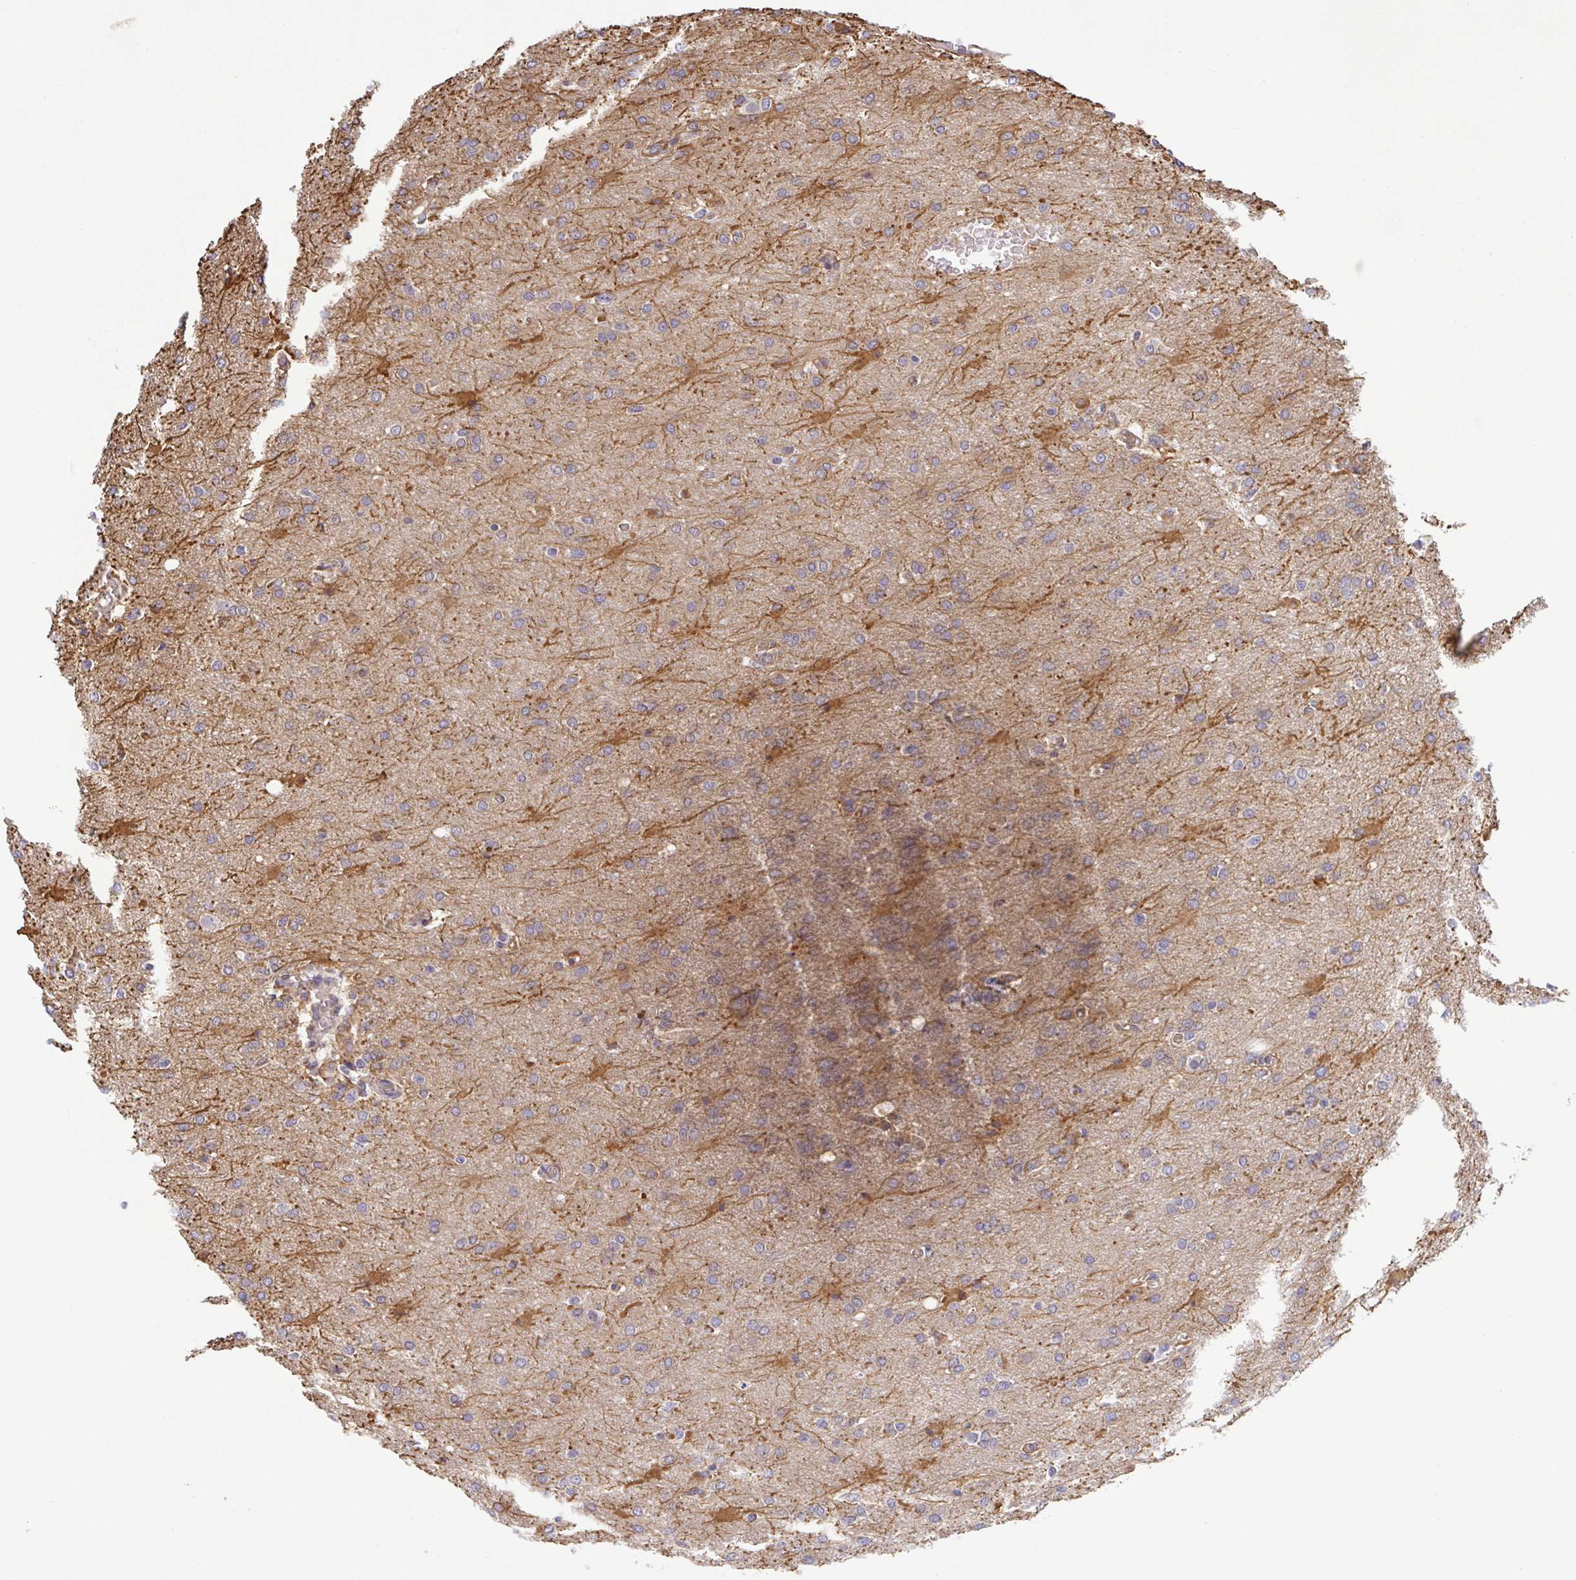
{"staining": {"intensity": "negative", "quantity": "none", "location": "none"}, "tissue": "glioma", "cell_type": "Tumor cells", "image_type": "cancer", "snomed": [{"axis": "morphology", "description": "Glioma, malignant, High grade"}, {"axis": "topography", "description": "Brain"}], "caption": "Photomicrograph shows no significant protein expression in tumor cells of malignant glioma (high-grade).", "gene": "BCL2L1", "patient": {"sex": "male", "age": 68}}